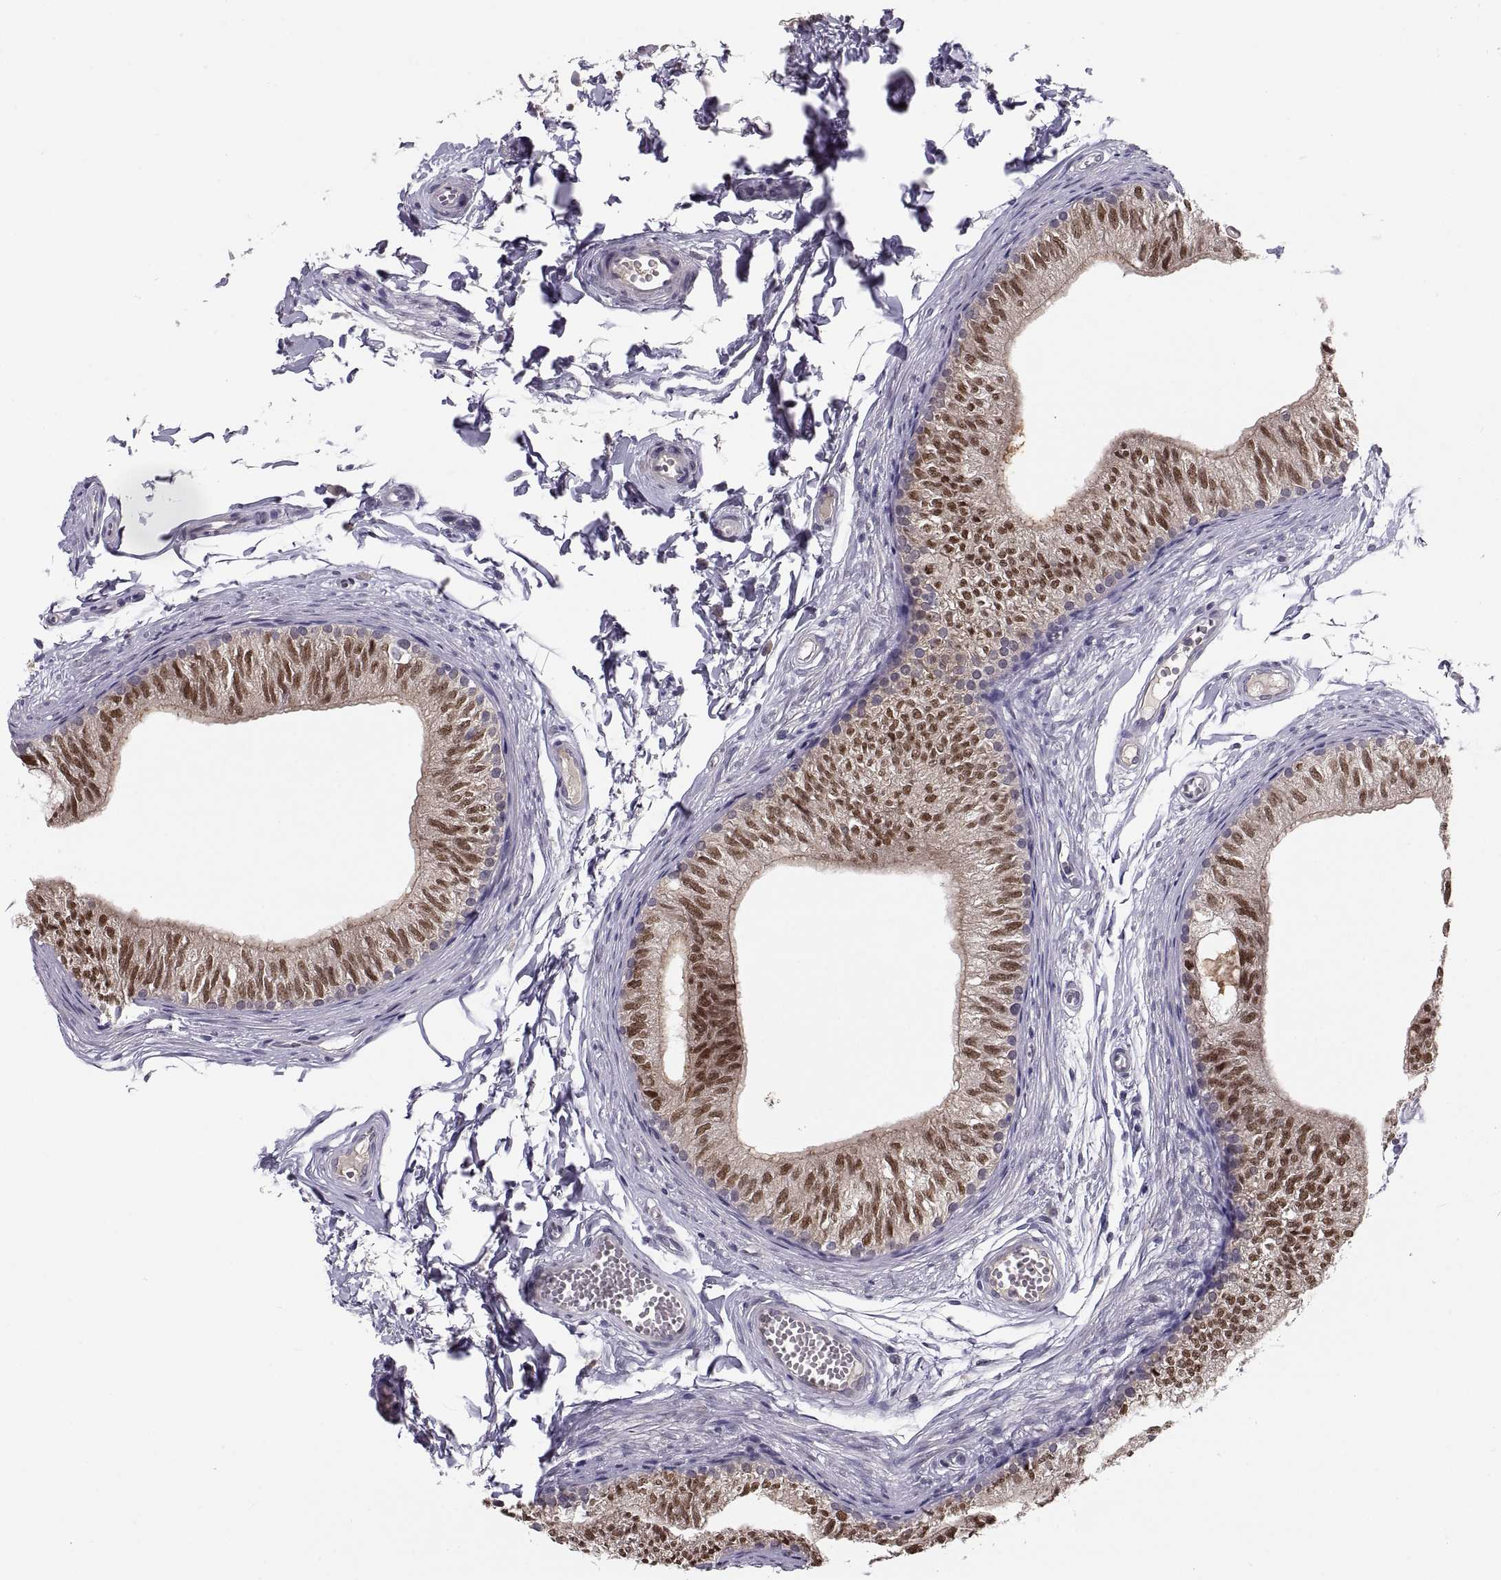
{"staining": {"intensity": "strong", "quantity": "25%-75%", "location": "nuclear"}, "tissue": "epididymis", "cell_type": "Glandular cells", "image_type": "normal", "snomed": [{"axis": "morphology", "description": "Normal tissue, NOS"}, {"axis": "topography", "description": "Epididymis"}], "caption": "A histopathology image of epididymis stained for a protein reveals strong nuclear brown staining in glandular cells.", "gene": "PAX2", "patient": {"sex": "male", "age": 22}}